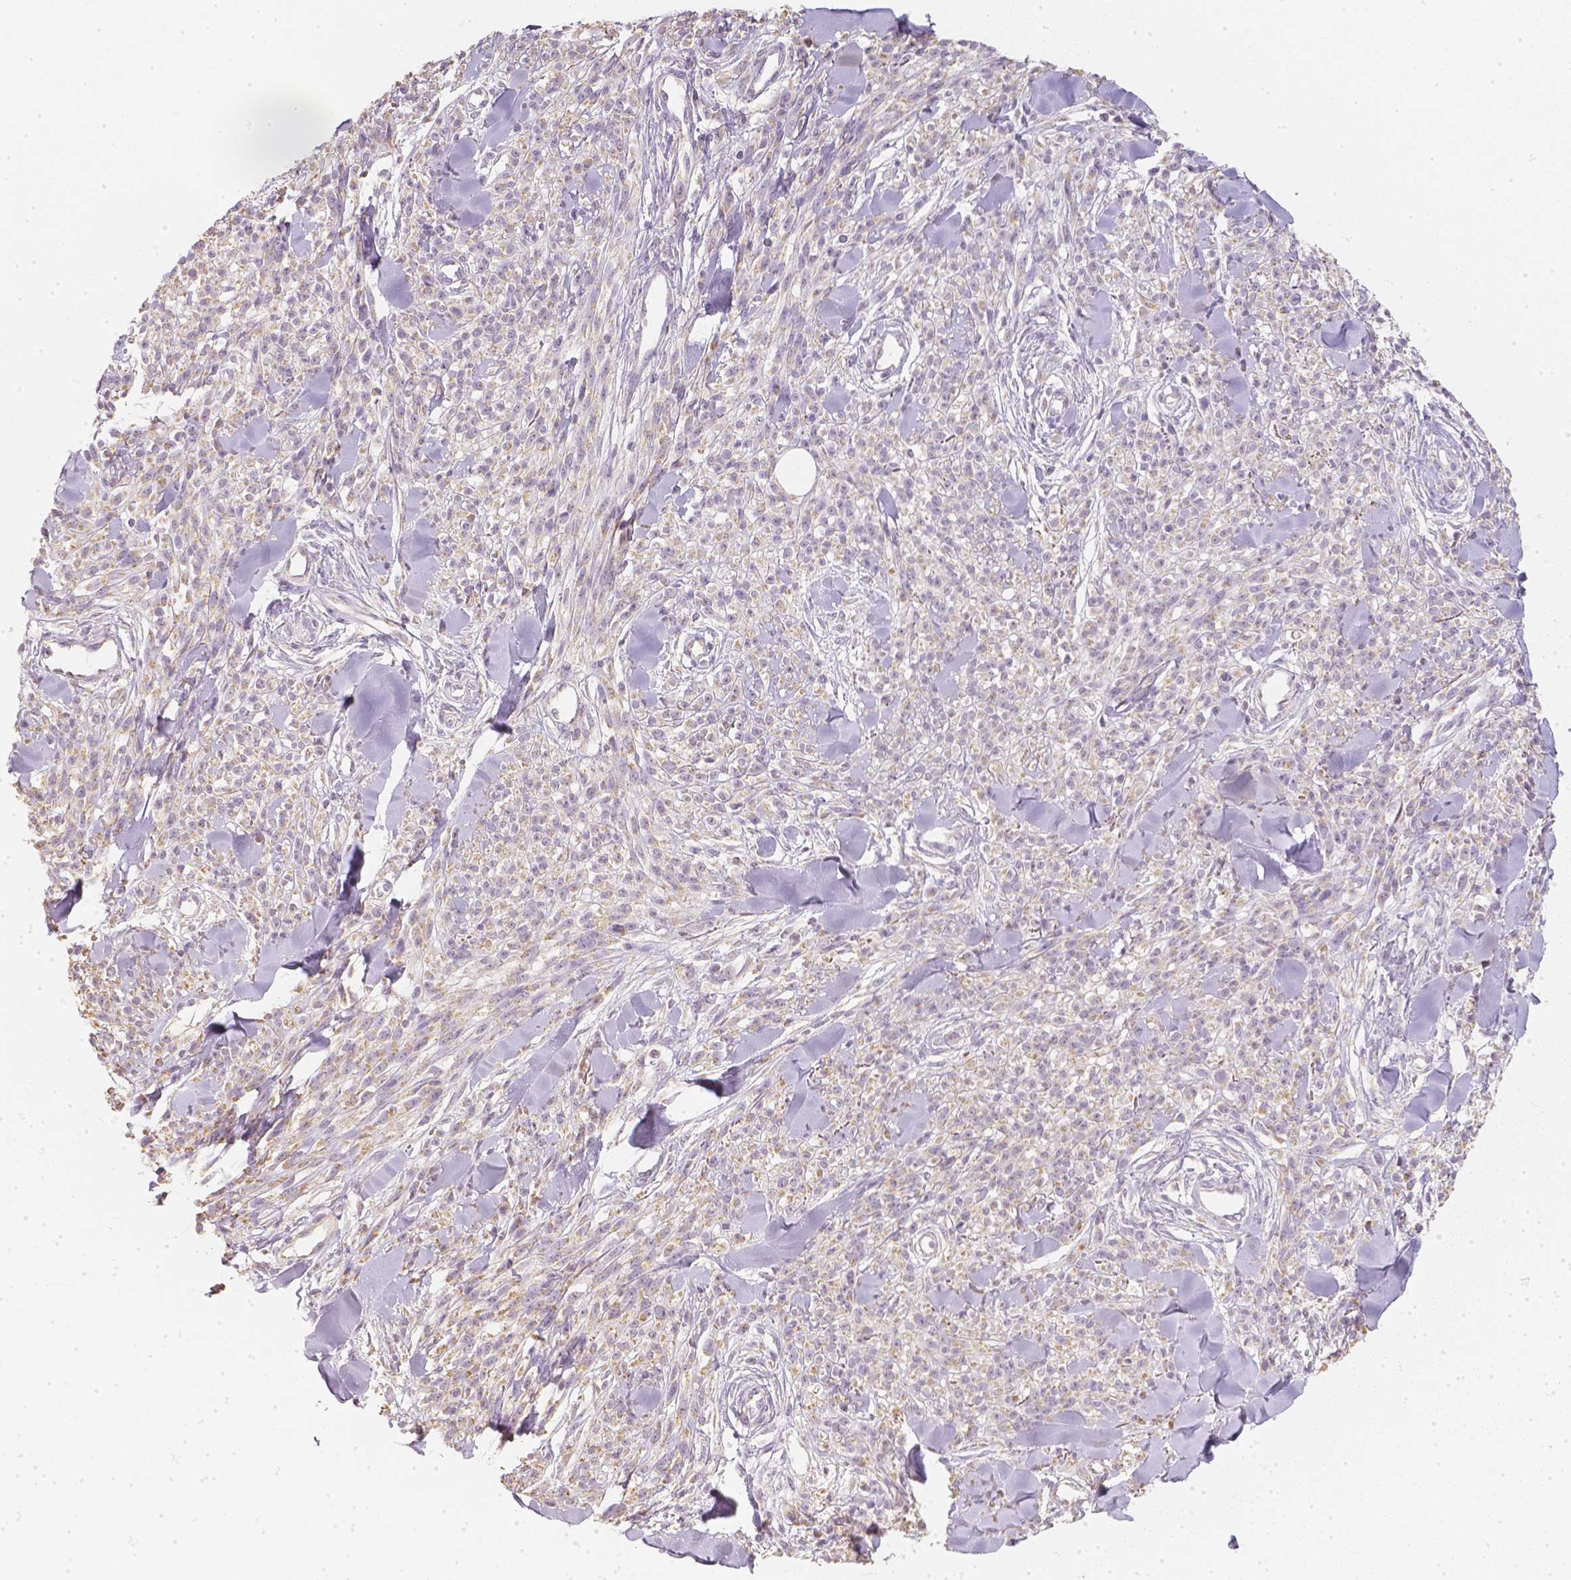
{"staining": {"intensity": "moderate", "quantity": ">75%", "location": "cytoplasmic/membranous"}, "tissue": "melanoma", "cell_type": "Tumor cells", "image_type": "cancer", "snomed": [{"axis": "morphology", "description": "Malignant melanoma, NOS"}, {"axis": "topography", "description": "Skin"}, {"axis": "topography", "description": "Skin of trunk"}], "caption": "Tumor cells reveal medium levels of moderate cytoplasmic/membranous positivity in approximately >75% of cells in melanoma. (DAB (3,3'-diaminobenzidine) IHC, brown staining for protein, blue staining for nuclei).", "gene": "NVL", "patient": {"sex": "male", "age": 74}}